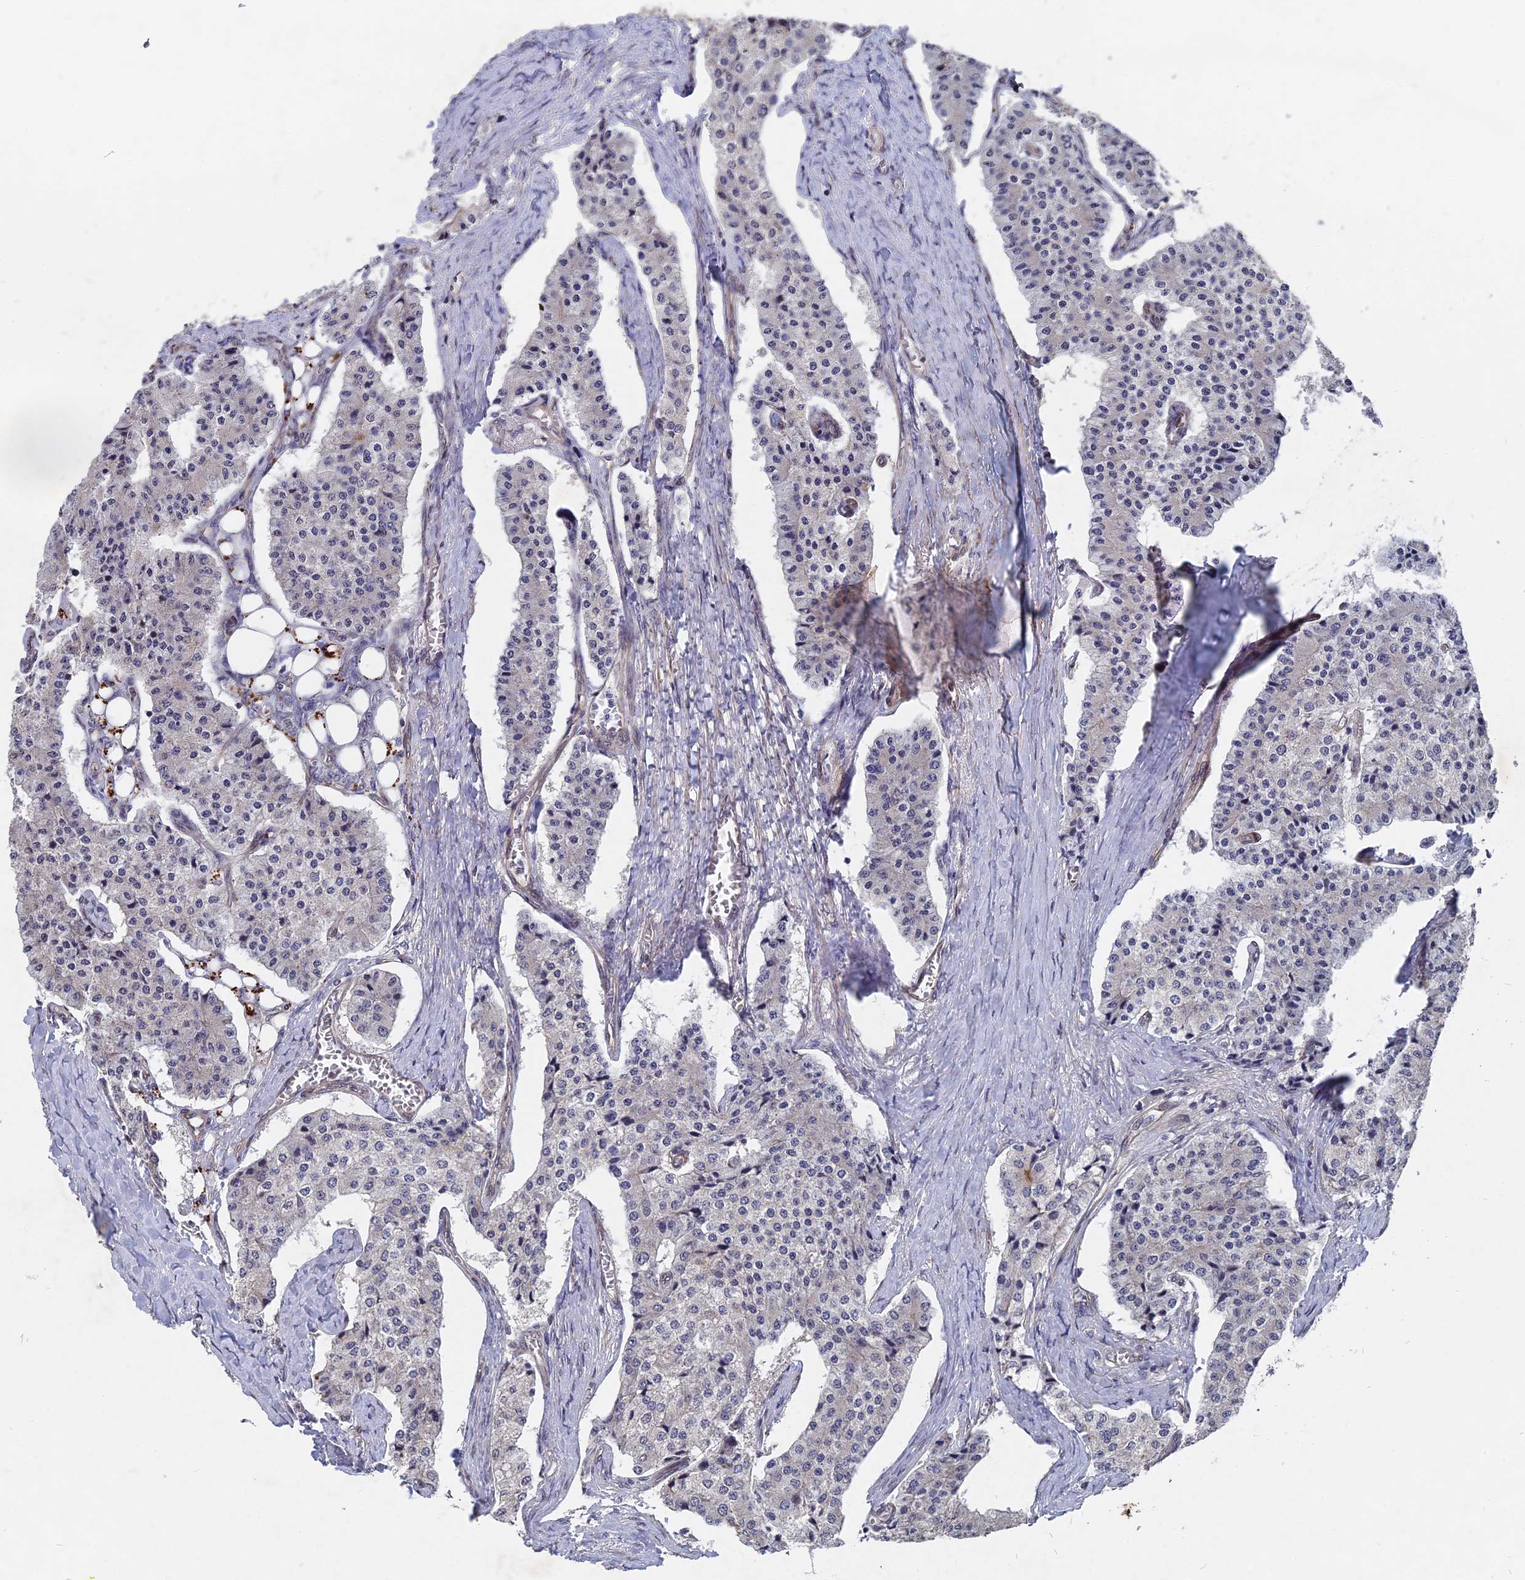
{"staining": {"intensity": "negative", "quantity": "none", "location": "none"}, "tissue": "carcinoid", "cell_type": "Tumor cells", "image_type": "cancer", "snomed": [{"axis": "morphology", "description": "Carcinoid, malignant, NOS"}, {"axis": "topography", "description": "Colon"}], "caption": "A high-resolution histopathology image shows IHC staining of malignant carcinoid, which displays no significant positivity in tumor cells. (DAB IHC visualized using brightfield microscopy, high magnification).", "gene": "NOSIP", "patient": {"sex": "female", "age": 52}}